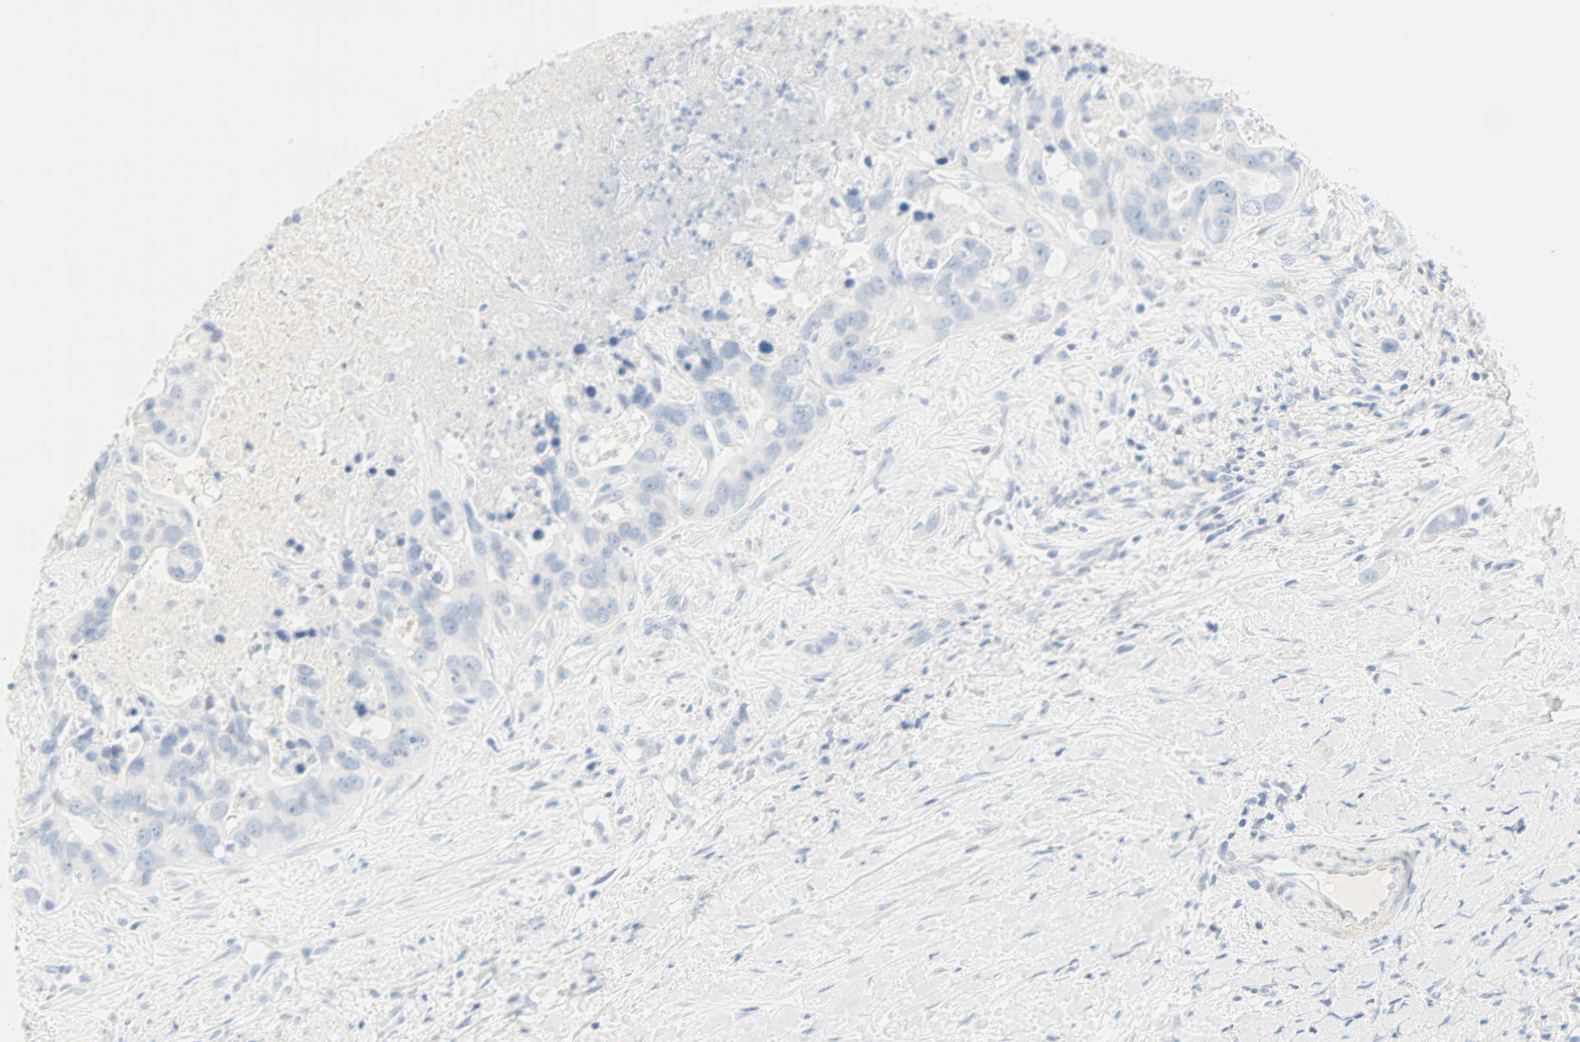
{"staining": {"intensity": "negative", "quantity": "none", "location": "none"}, "tissue": "liver cancer", "cell_type": "Tumor cells", "image_type": "cancer", "snomed": [{"axis": "morphology", "description": "Cholangiocarcinoma"}, {"axis": "topography", "description": "Liver"}], "caption": "Cholangiocarcinoma (liver) was stained to show a protein in brown. There is no significant positivity in tumor cells. The staining was performed using DAB (3,3'-diaminobenzidine) to visualize the protein expression in brown, while the nuclei were stained in blue with hematoxylin (Magnification: 20x).", "gene": "SELENBP1", "patient": {"sex": "female", "age": 65}}